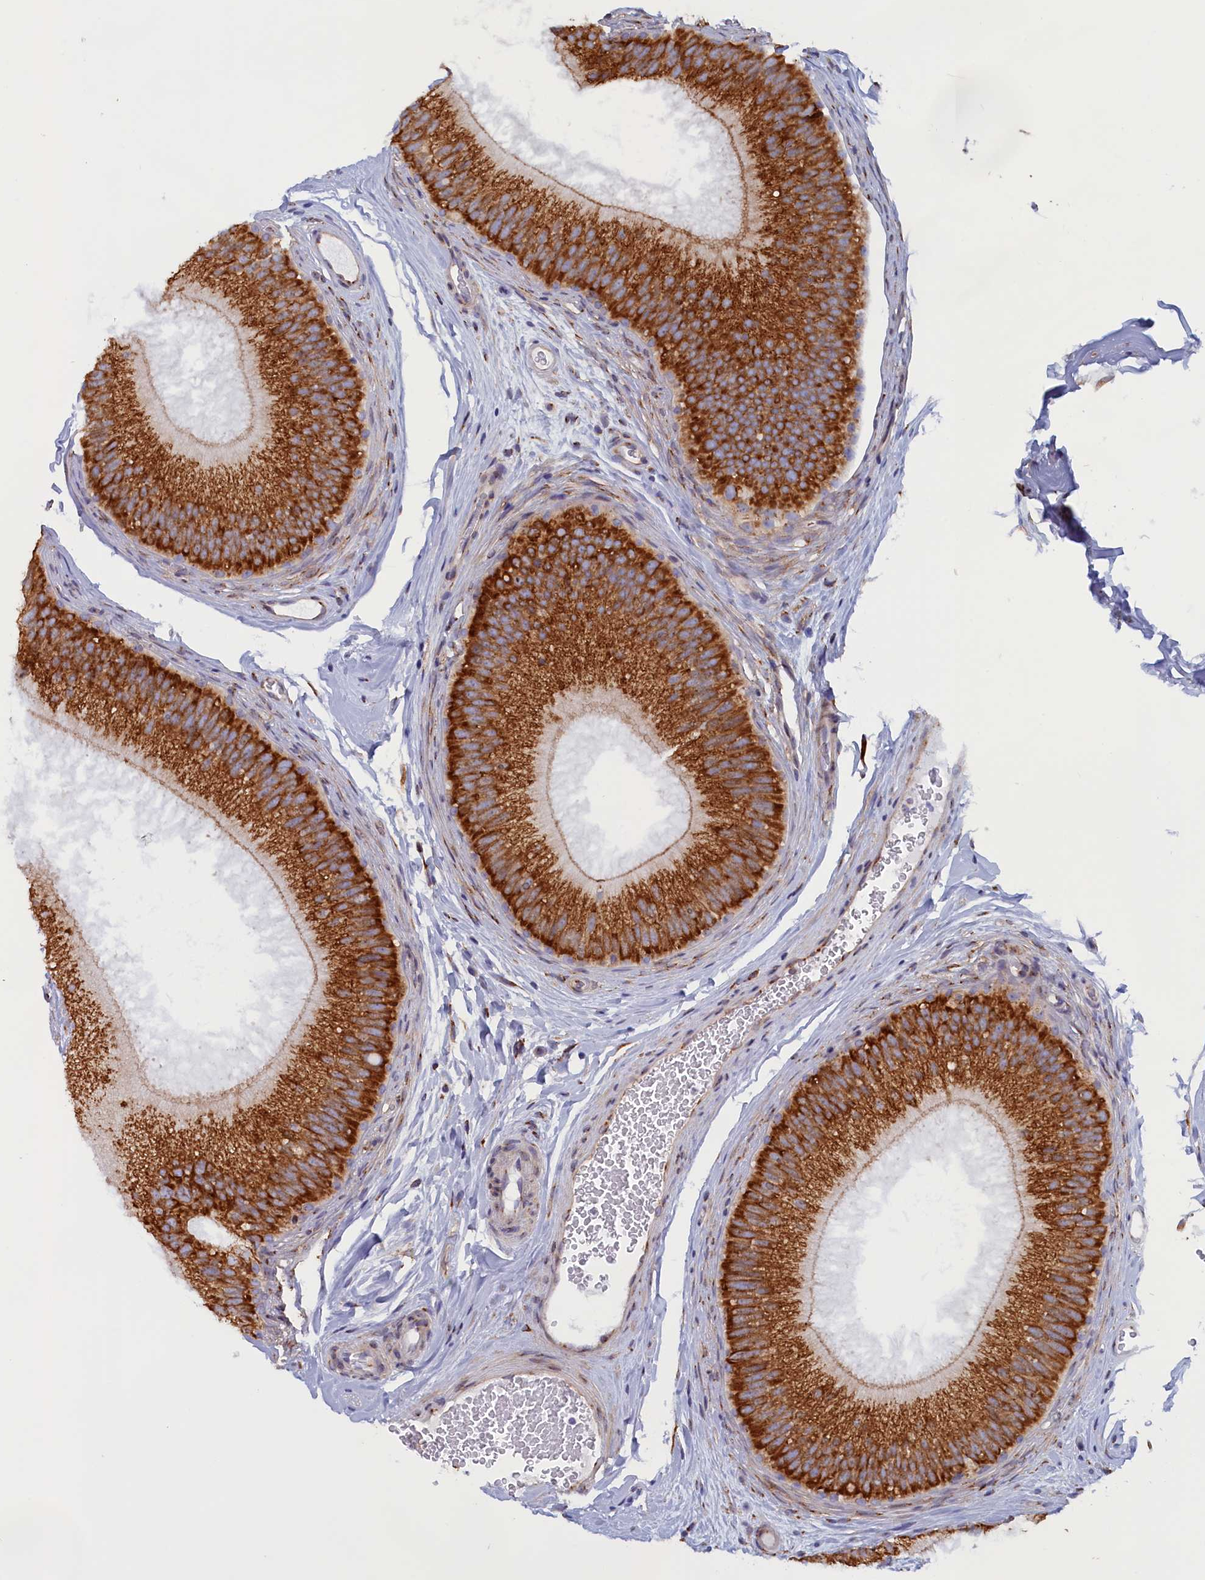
{"staining": {"intensity": "strong", "quantity": ">75%", "location": "cytoplasmic/membranous"}, "tissue": "epididymis", "cell_type": "Glandular cells", "image_type": "normal", "snomed": [{"axis": "morphology", "description": "Normal tissue, NOS"}, {"axis": "topography", "description": "Epididymis"}], "caption": "This is an image of immunohistochemistry staining of benign epididymis, which shows strong positivity in the cytoplasmic/membranous of glandular cells.", "gene": "CCDC68", "patient": {"sex": "male", "age": 45}}